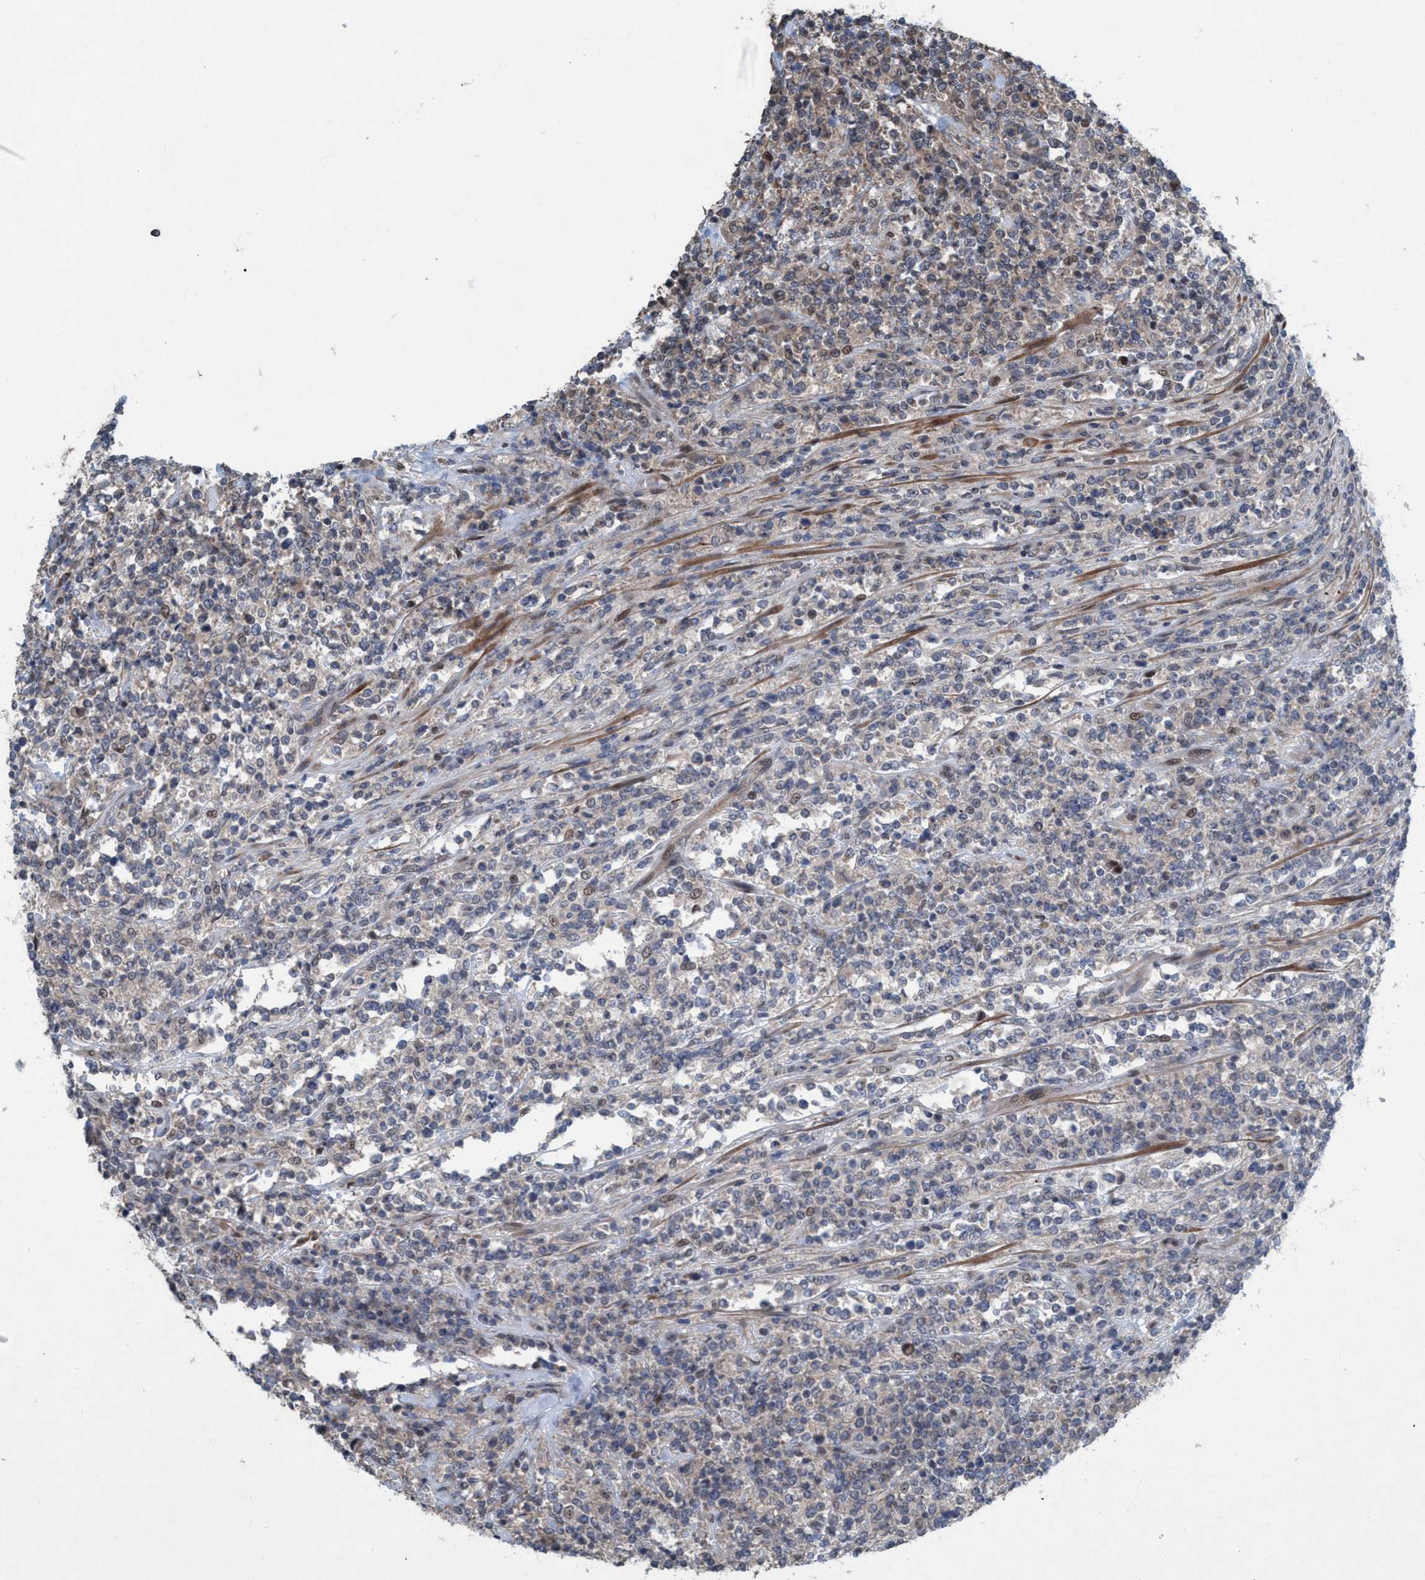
{"staining": {"intensity": "weak", "quantity": "<25%", "location": "cytoplasmic/membranous"}, "tissue": "lymphoma", "cell_type": "Tumor cells", "image_type": "cancer", "snomed": [{"axis": "morphology", "description": "Malignant lymphoma, non-Hodgkin's type, High grade"}, {"axis": "topography", "description": "Soft tissue"}], "caption": "Immunohistochemistry (IHC) histopathology image of neoplastic tissue: human high-grade malignant lymphoma, non-Hodgkin's type stained with DAB (3,3'-diaminobenzidine) reveals no significant protein positivity in tumor cells.", "gene": "NISCH", "patient": {"sex": "male", "age": 18}}